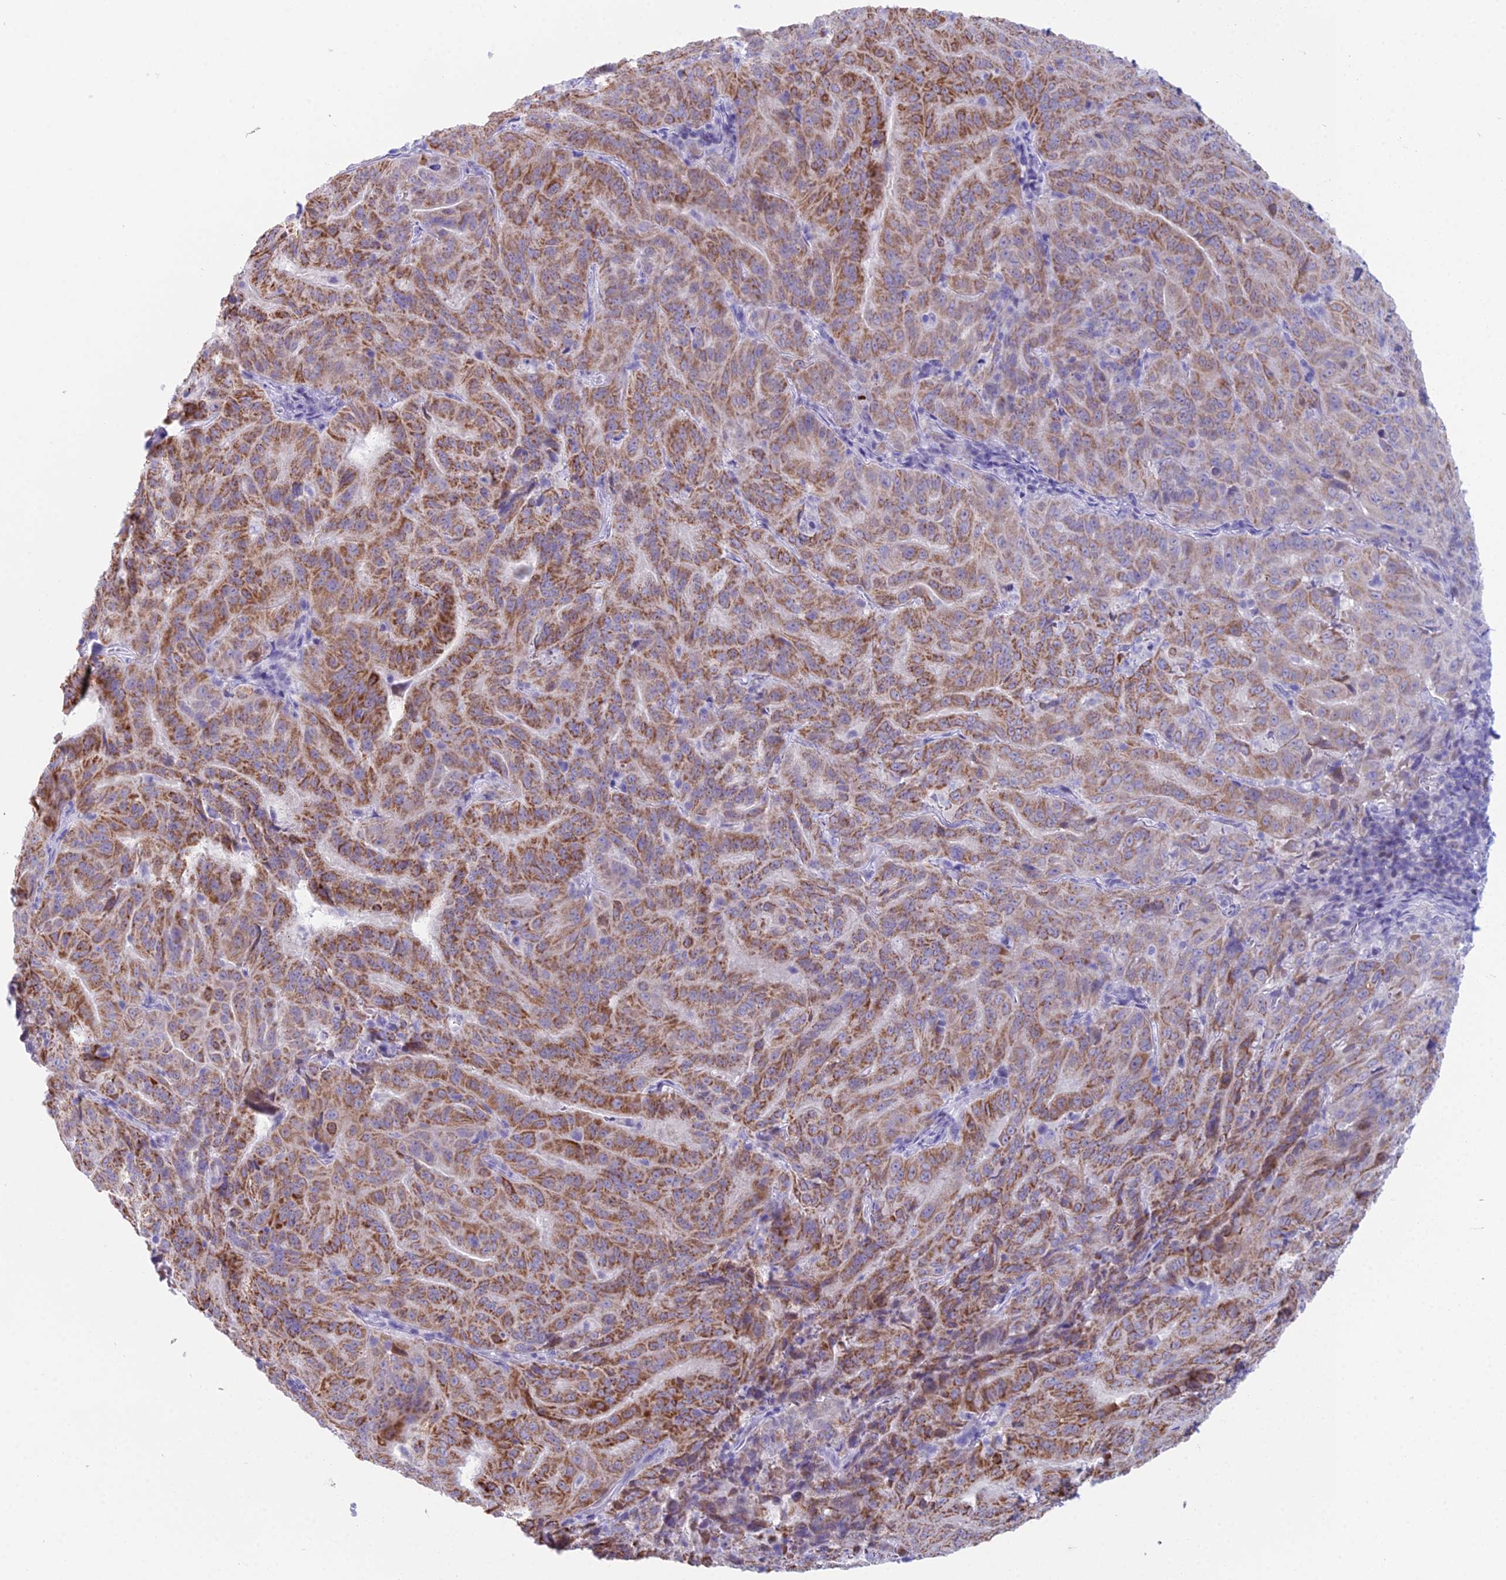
{"staining": {"intensity": "strong", "quantity": ">75%", "location": "cytoplasmic/membranous"}, "tissue": "pancreatic cancer", "cell_type": "Tumor cells", "image_type": "cancer", "snomed": [{"axis": "morphology", "description": "Adenocarcinoma, NOS"}, {"axis": "topography", "description": "Pancreas"}], "caption": "An immunohistochemistry photomicrograph of neoplastic tissue is shown. Protein staining in brown labels strong cytoplasmic/membranous positivity in adenocarcinoma (pancreatic) within tumor cells.", "gene": "CC2D2A", "patient": {"sex": "male", "age": 63}}